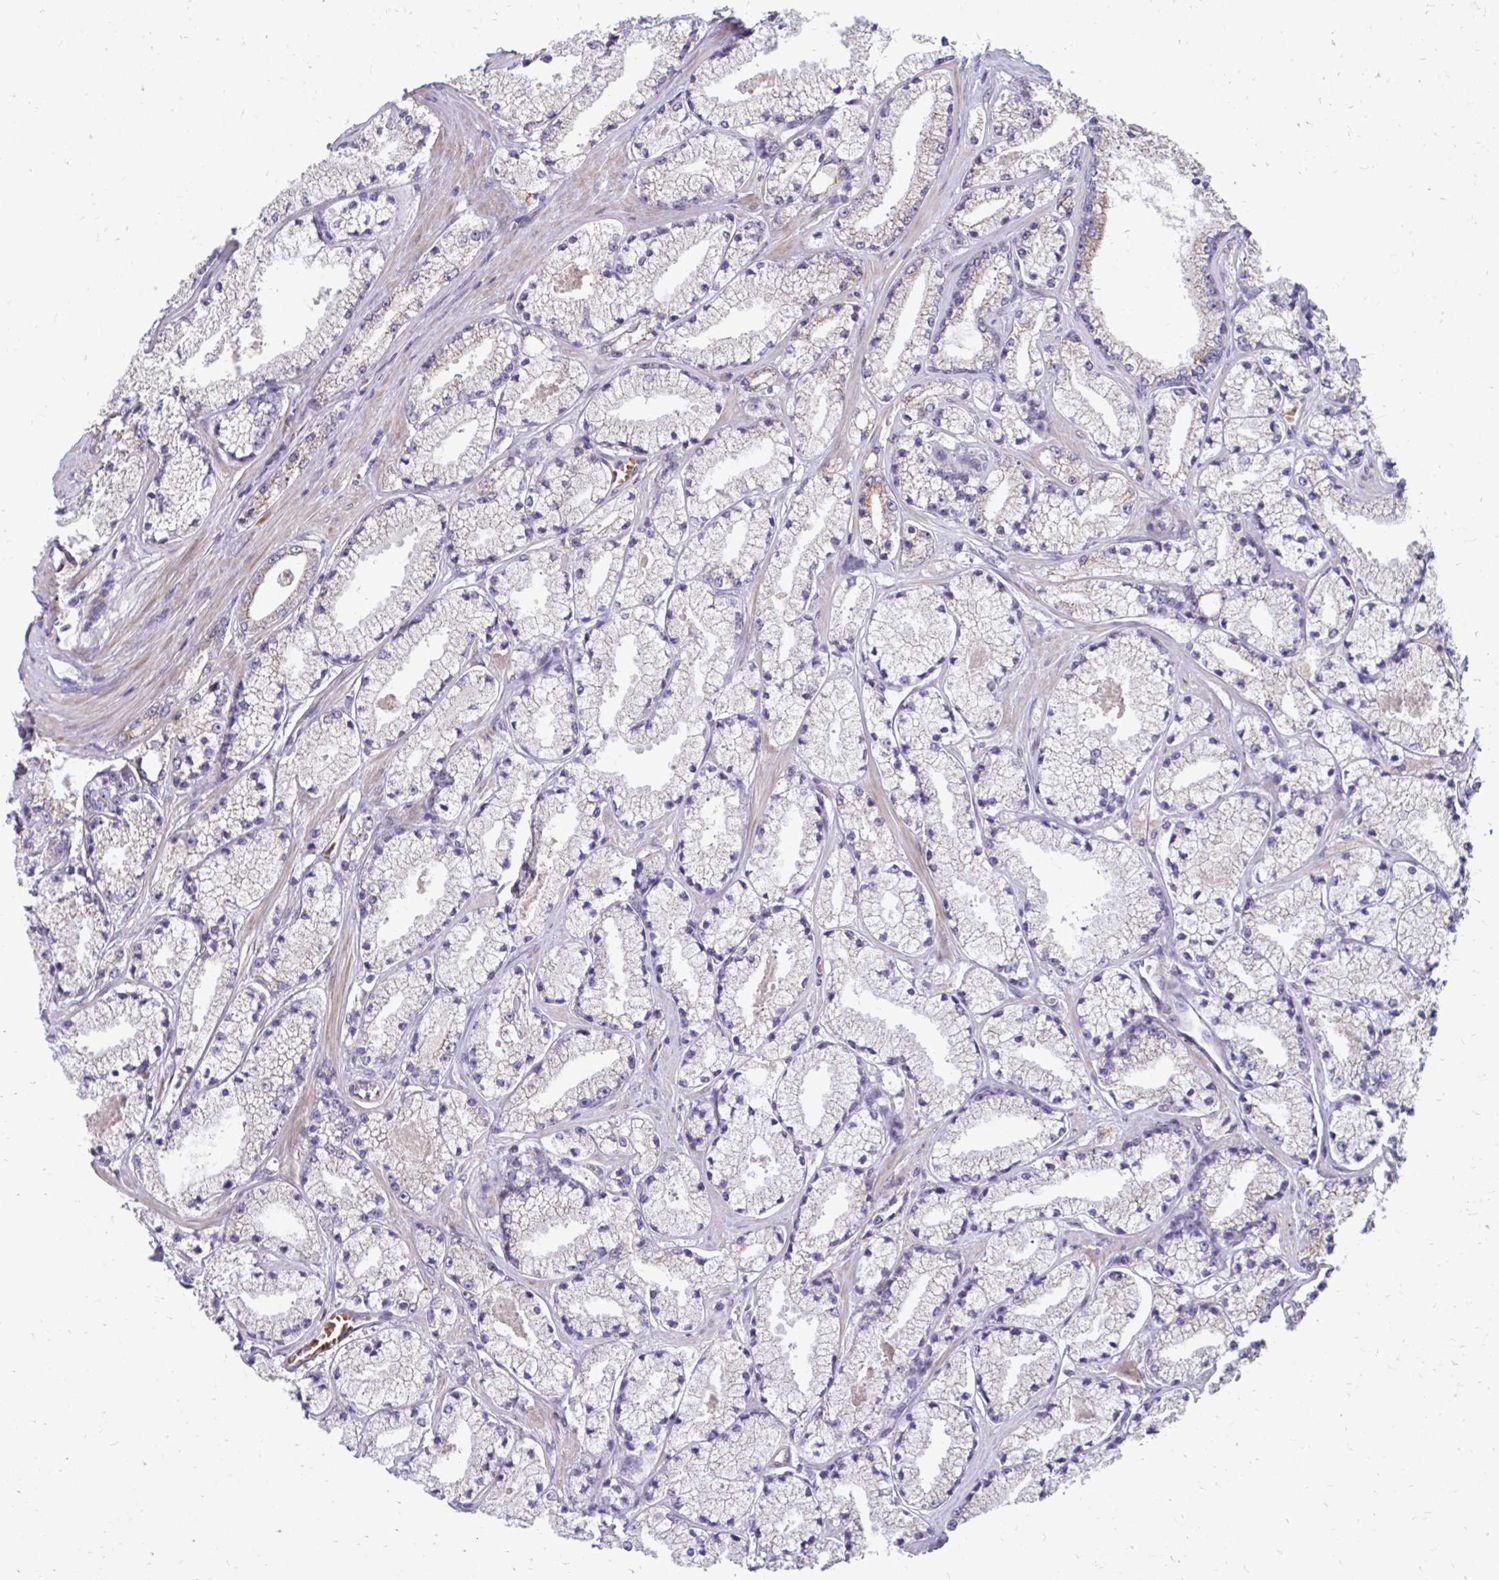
{"staining": {"intensity": "negative", "quantity": "none", "location": "none"}, "tissue": "prostate cancer", "cell_type": "Tumor cells", "image_type": "cancer", "snomed": [{"axis": "morphology", "description": "Adenocarcinoma, High grade"}, {"axis": "topography", "description": "Prostate"}], "caption": "The immunohistochemistry image has no significant staining in tumor cells of prostate cancer tissue.", "gene": "ITPR2", "patient": {"sex": "male", "age": 63}}